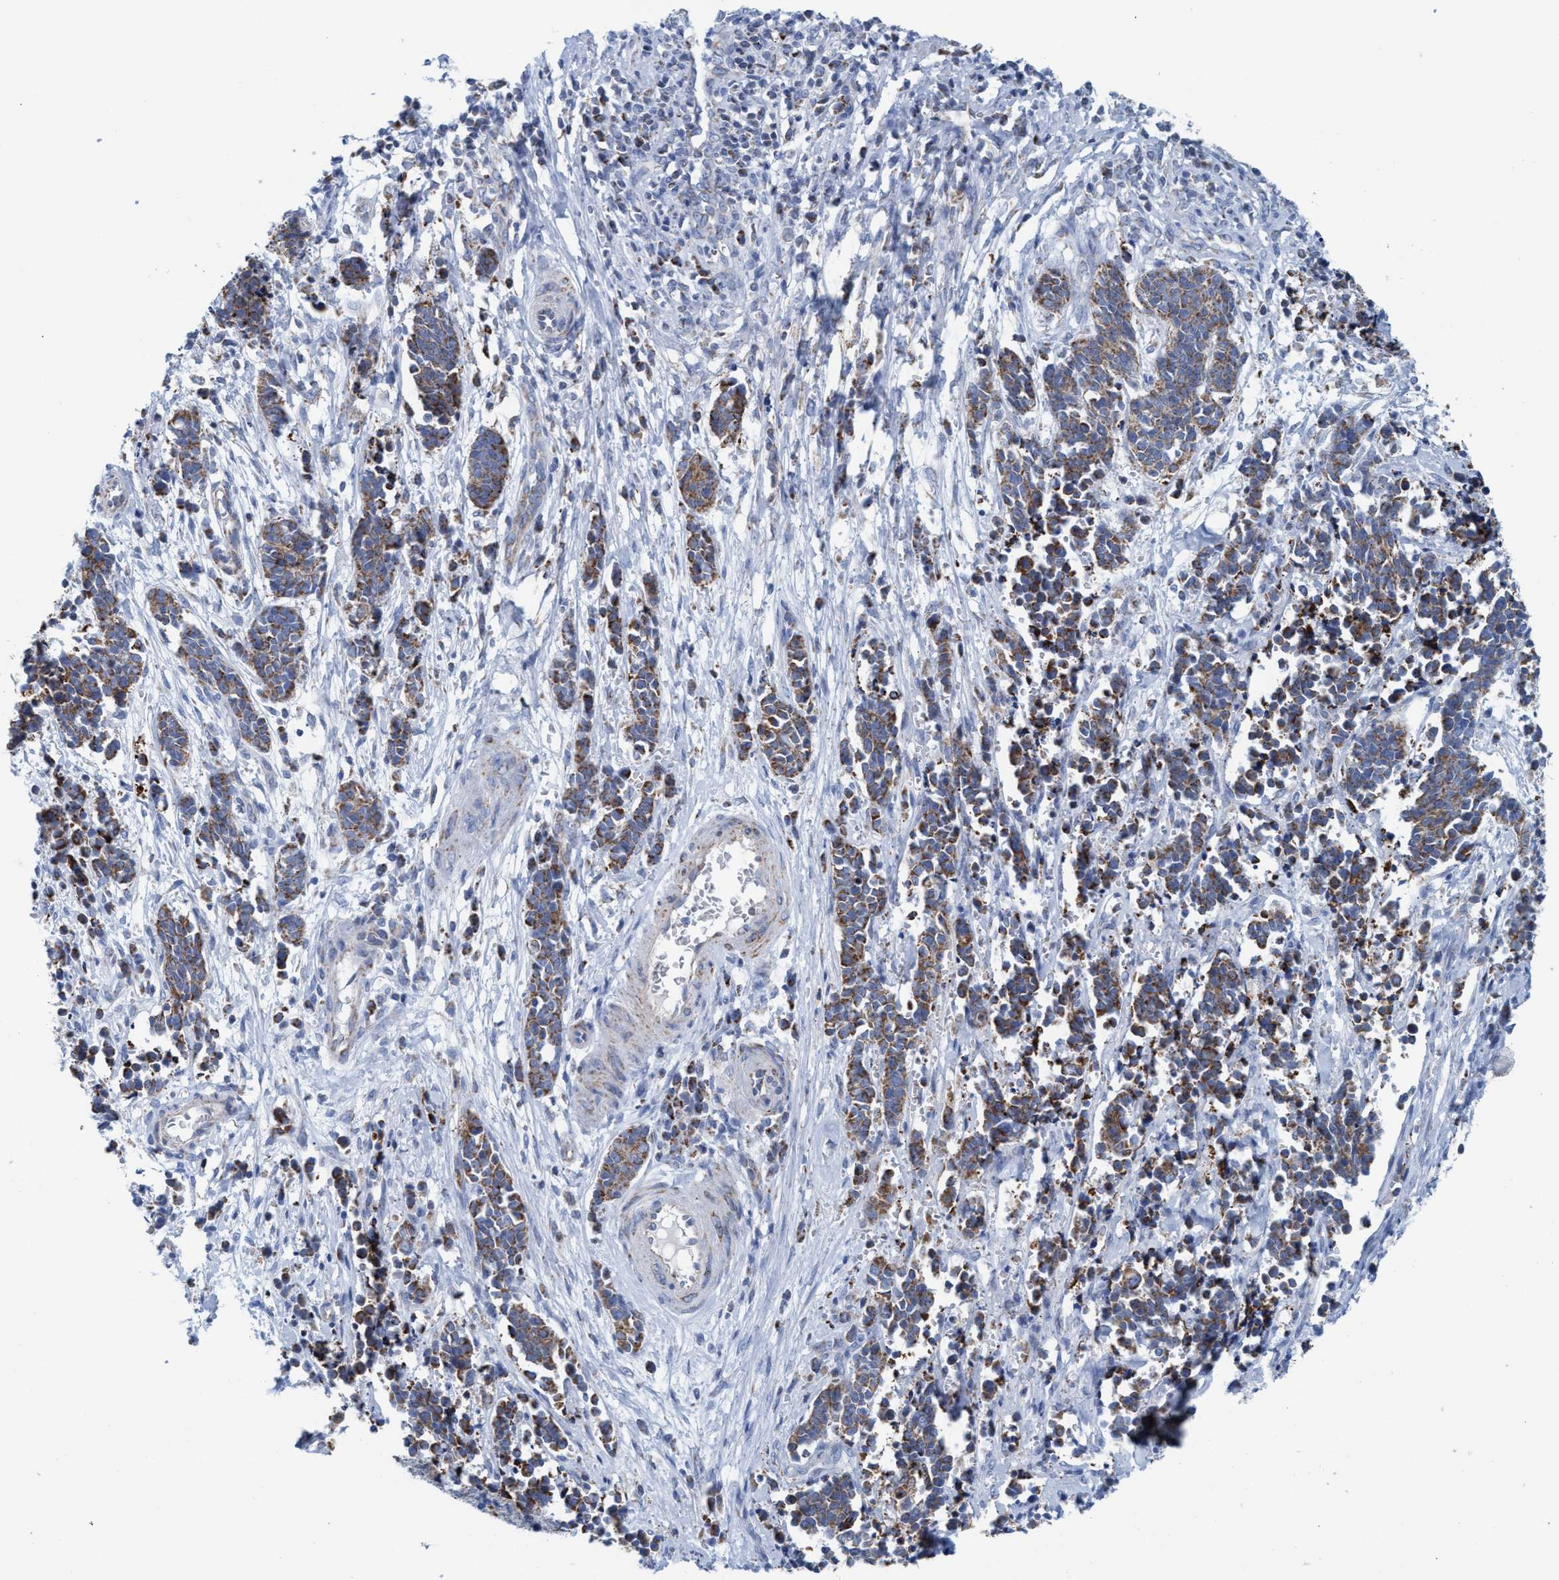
{"staining": {"intensity": "moderate", "quantity": ">75%", "location": "cytoplasmic/membranous"}, "tissue": "cervical cancer", "cell_type": "Tumor cells", "image_type": "cancer", "snomed": [{"axis": "morphology", "description": "Squamous cell carcinoma, NOS"}, {"axis": "topography", "description": "Cervix"}], "caption": "DAB (3,3'-diaminobenzidine) immunohistochemical staining of human cervical cancer (squamous cell carcinoma) displays moderate cytoplasmic/membranous protein expression in about >75% of tumor cells.", "gene": "GGA3", "patient": {"sex": "female", "age": 35}}